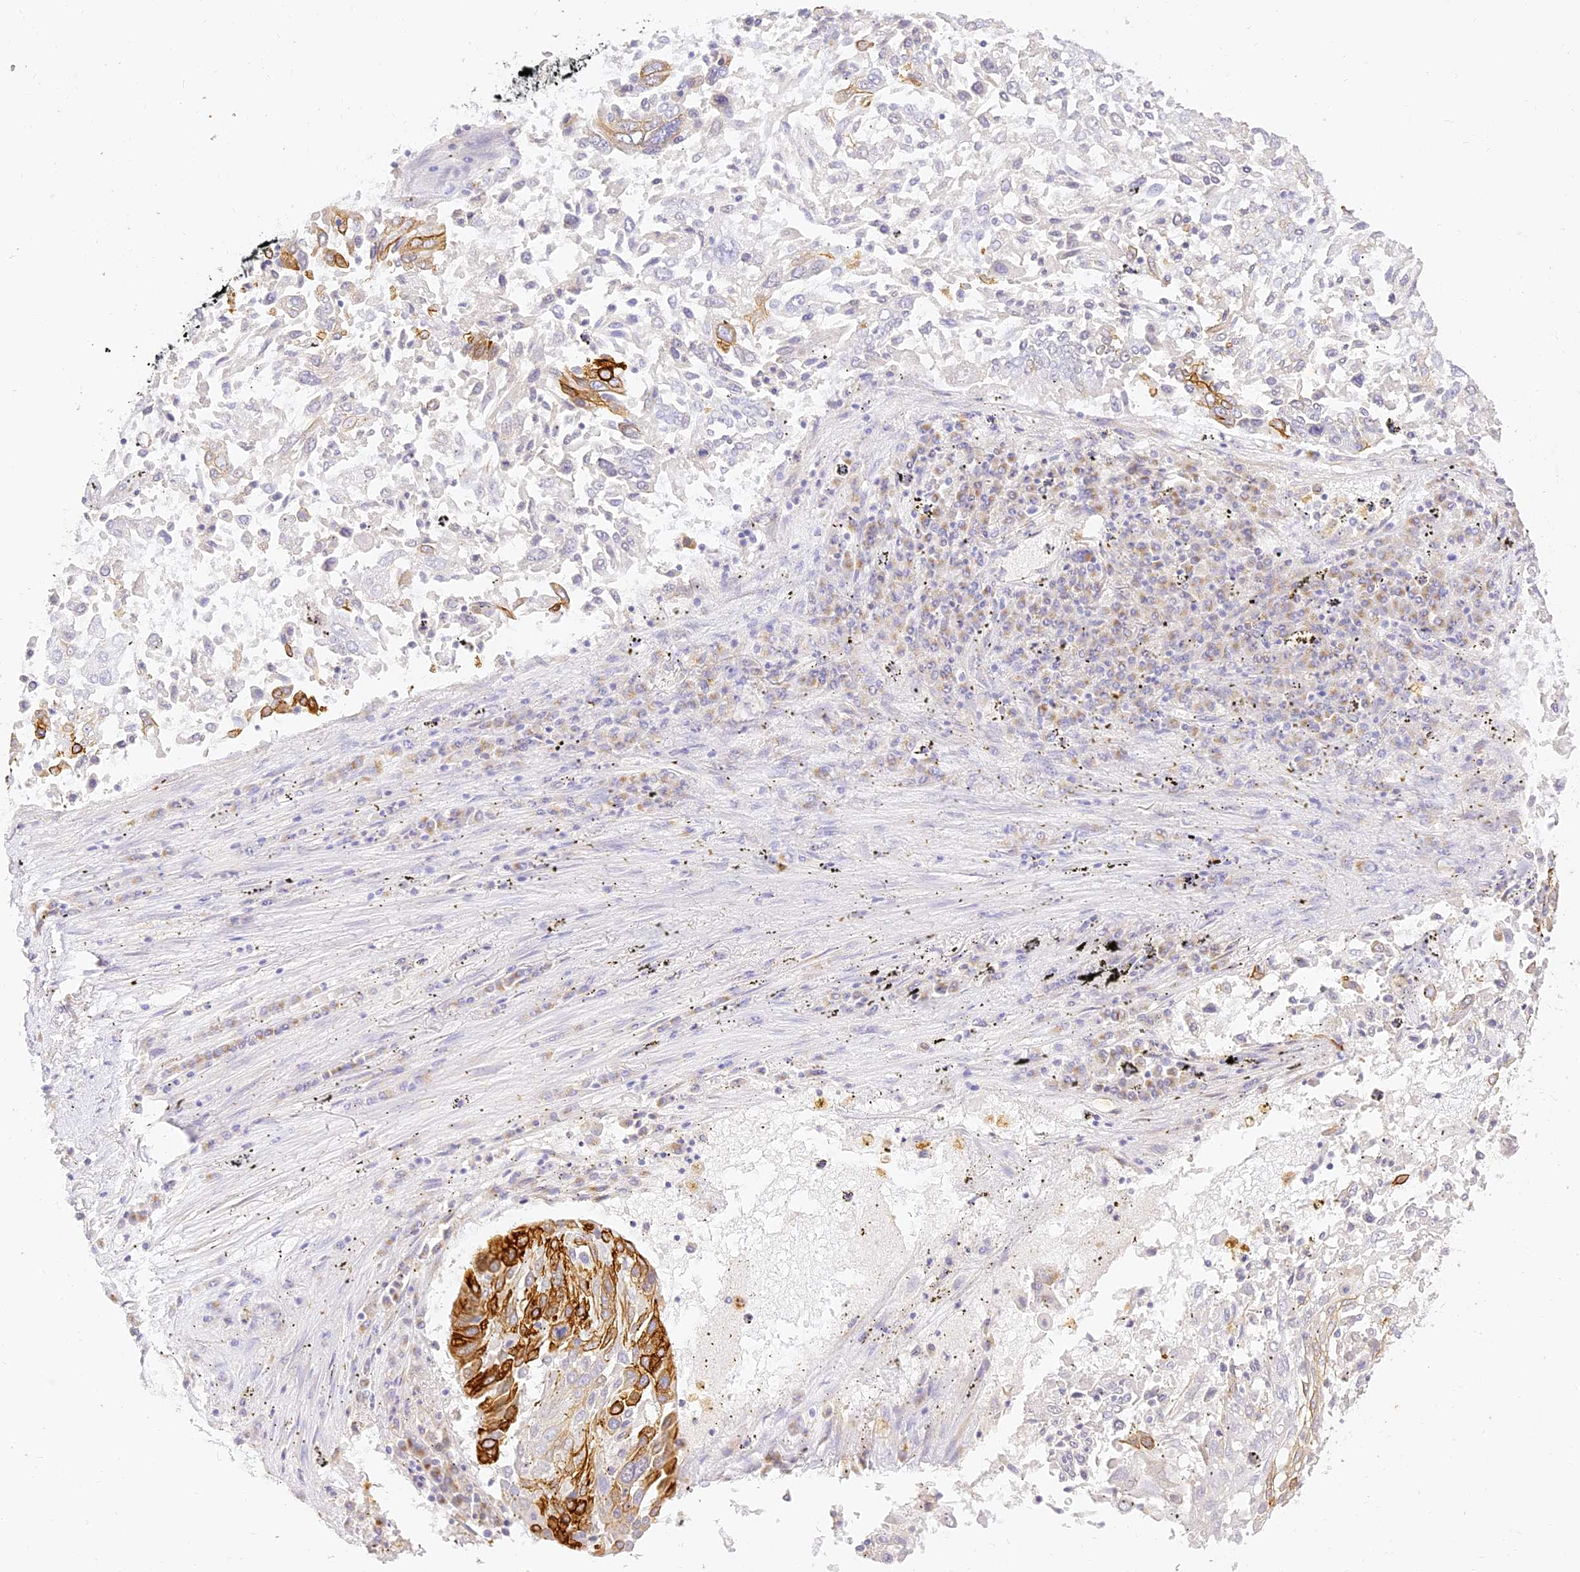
{"staining": {"intensity": "strong", "quantity": "<25%", "location": "cytoplasmic/membranous"}, "tissue": "lung cancer", "cell_type": "Tumor cells", "image_type": "cancer", "snomed": [{"axis": "morphology", "description": "Squamous cell carcinoma, NOS"}, {"axis": "topography", "description": "Lung"}], "caption": "Immunohistochemical staining of lung squamous cell carcinoma exhibits medium levels of strong cytoplasmic/membranous positivity in about <25% of tumor cells.", "gene": "SEC13", "patient": {"sex": "male", "age": 65}}